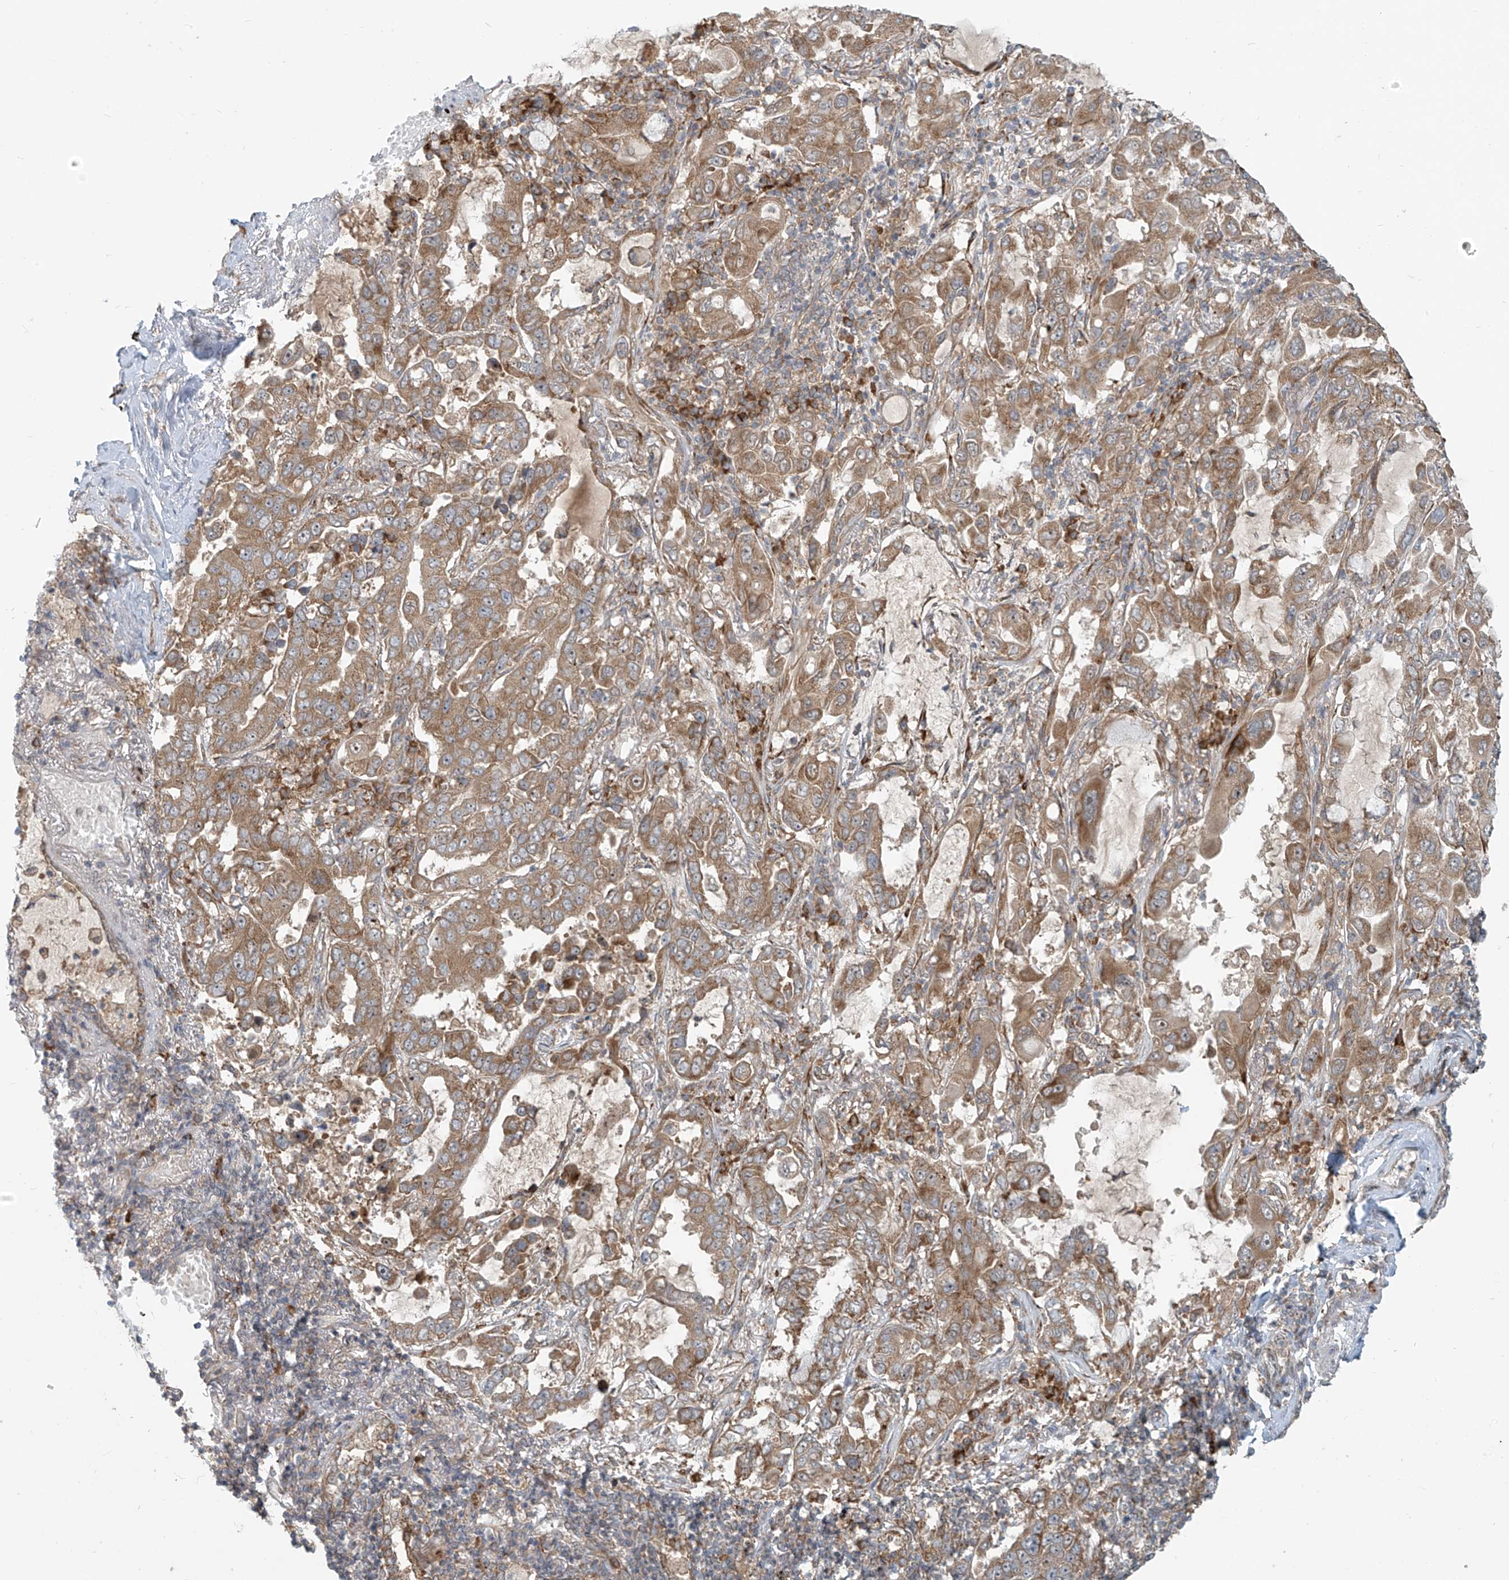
{"staining": {"intensity": "moderate", "quantity": ">75%", "location": "cytoplasmic/membranous"}, "tissue": "lung cancer", "cell_type": "Tumor cells", "image_type": "cancer", "snomed": [{"axis": "morphology", "description": "Adenocarcinoma, NOS"}, {"axis": "topography", "description": "Lung"}], "caption": "Immunohistochemical staining of human adenocarcinoma (lung) exhibits medium levels of moderate cytoplasmic/membranous expression in about >75% of tumor cells. (Stains: DAB (3,3'-diaminobenzidine) in brown, nuclei in blue, Microscopy: brightfield microscopy at high magnification).", "gene": "KATNIP", "patient": {"sex": "male", "age": 64}}